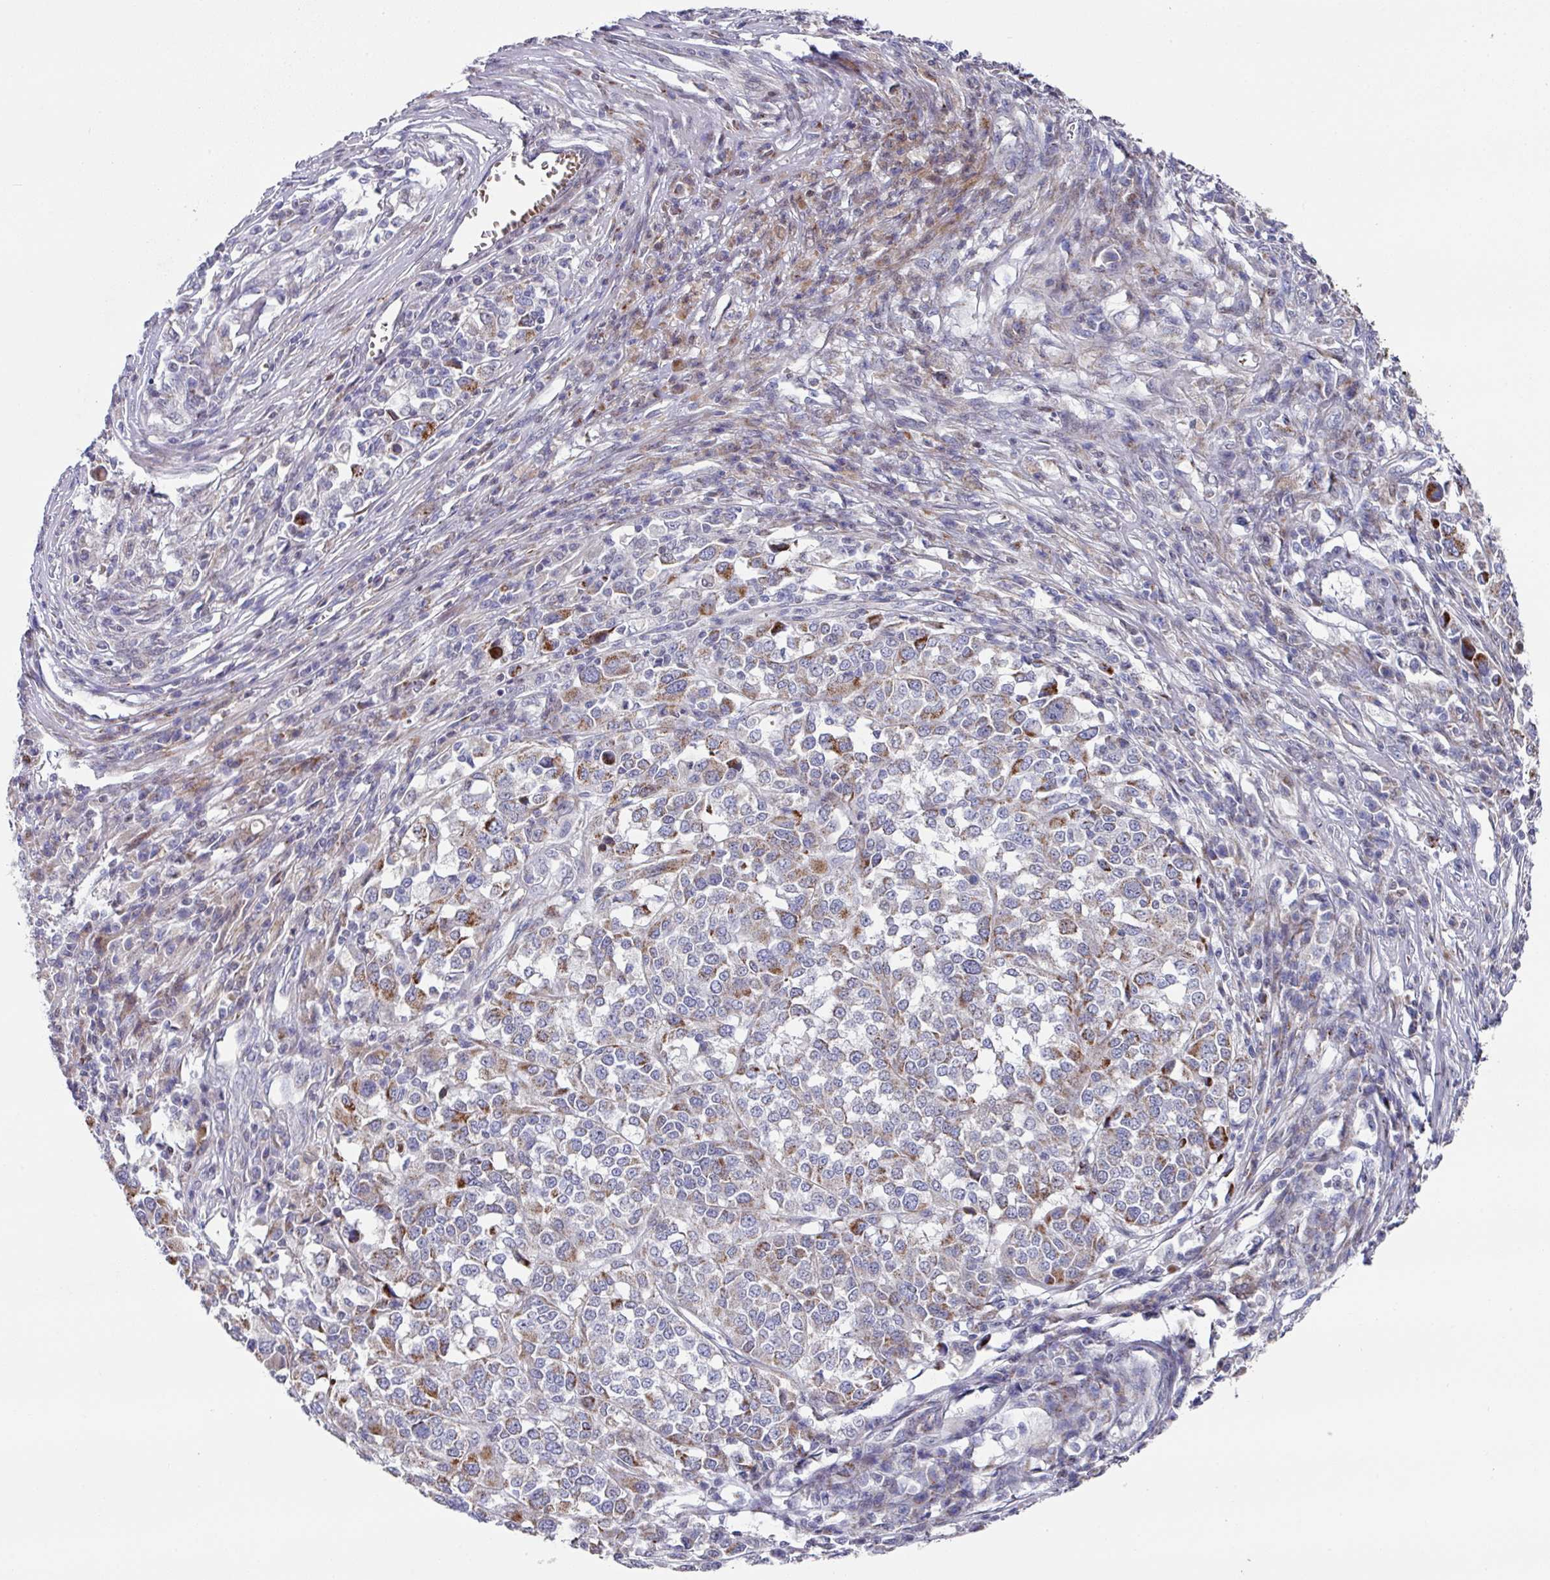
{"staining": {"intensity": "moderate", "quantity": "<25%", "location": "cytoplasmic/membranous"}, "tissue": "melanoma", "cell_type": "Tumor cells", "image_type": "cancer", "snomed": [{"axis": "morphology", "description": "Malignant melanoma, Metastatic site"}, {"axis": "topography", "description": "Lymph node"}], "caption": "The immunohistochemical stain highlights moderate cytoplasmic/membranous staining in tumor cells of melanoma tissue. The staining was performed using DAB (3,3'-diaminobenzidine) to visualize the protein expression in brown, while the nuclei were stained in blue with hematoxylin (Magnification: 20x).", "gene": "CBX7", "patient": {"sex": "male", "age": 44}}